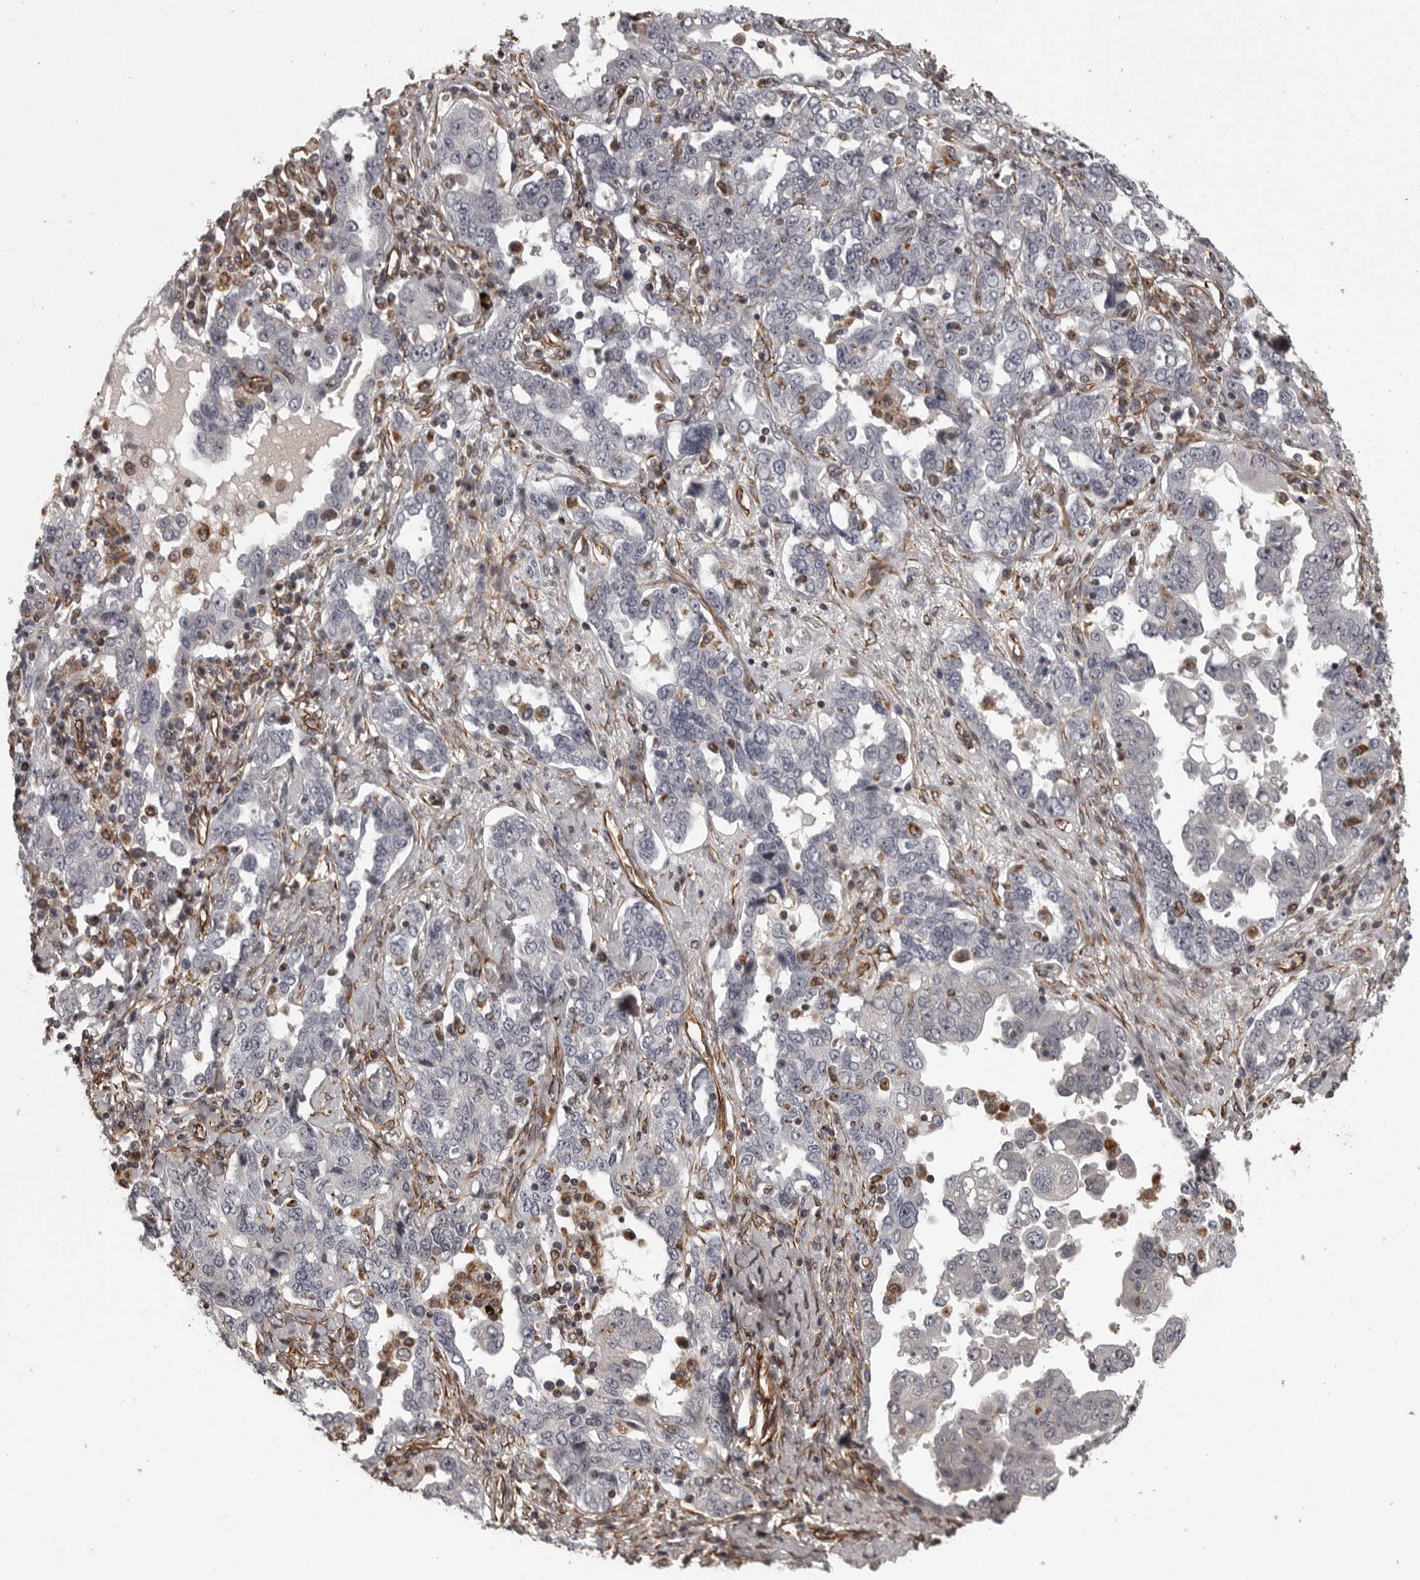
{"staining": {"intensity": "negative", "quantity": "none", "location": "none"}, "tissue": "ovarian cancer", "cell_type": "Tumor cells", "image_type": "cancer", "snomed": [{"axis": "morphology", "description": "Carcinoma, endometroid"}, {"axis": "topography", "description": "Ovary"}], "caption": "This is an immunohistochemistry (IHC) micrograph of human ovarian cancer (endometroid carcinoma). There is no expression in tumor cells.", "gene": "FAAP100", "patient": {"sex": "female", "age": 62}}